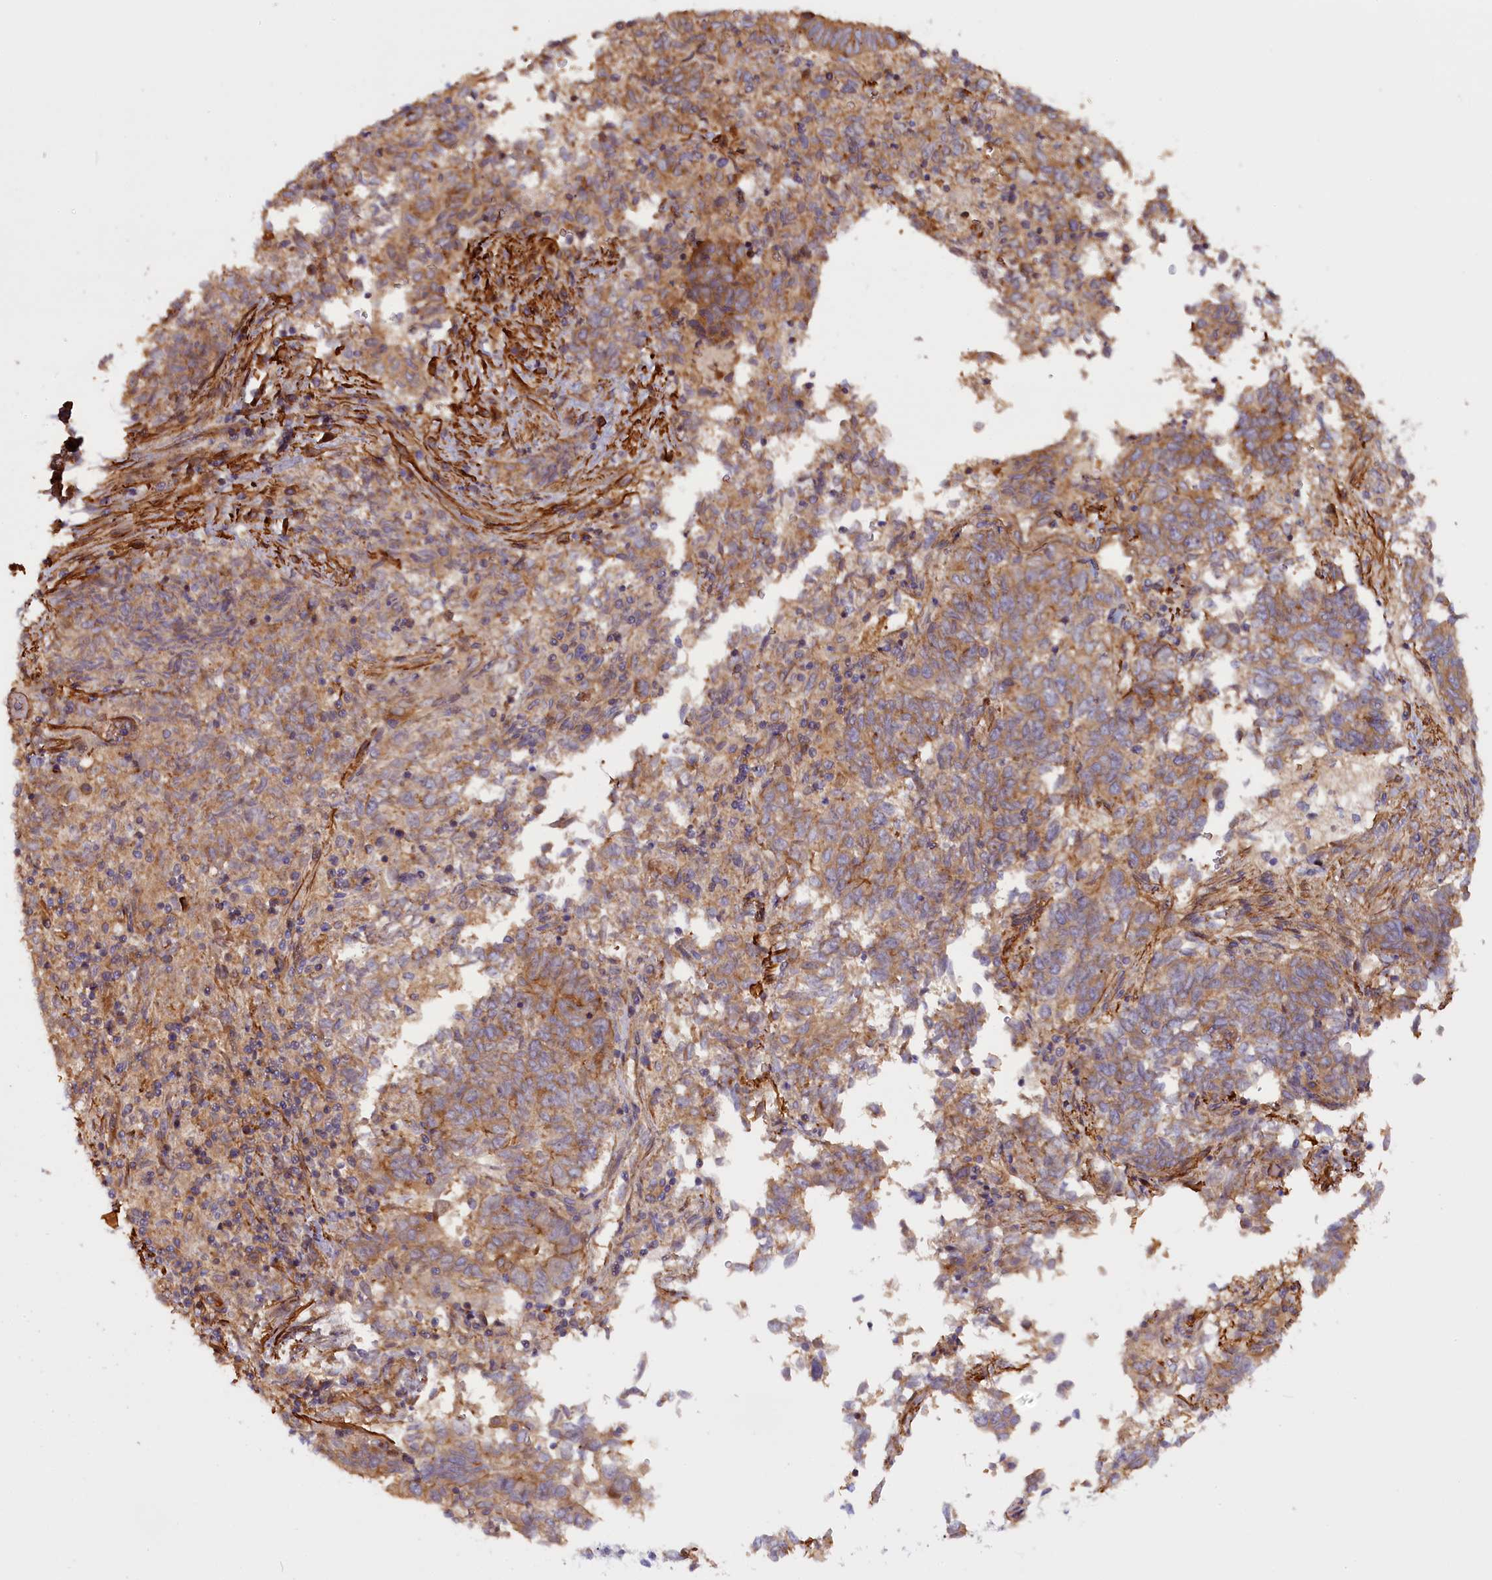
{"staining": {"intensity": "weak", "quantity": "25%-75%", "location": "cytoplasmic/membranous"}, "tissue": "endometrial cancer", "cell_type": "Tumor cells", "image_type": "cancer", "snomed": [{"axis": "morphology", "description": "Adenocarcinoma, NOS"}, {"axis": "topography", "description": "Endometrium"}], "caption": "Endometrial cancer stained with DAB (3,3'-diaminobenzidine) IHC shows low levels of weak cytoplasmic/membranous expression in about 25%-75% of tumor cells.", "gene": "FUZ", "patient": {"sex": "female", "age": 80}}